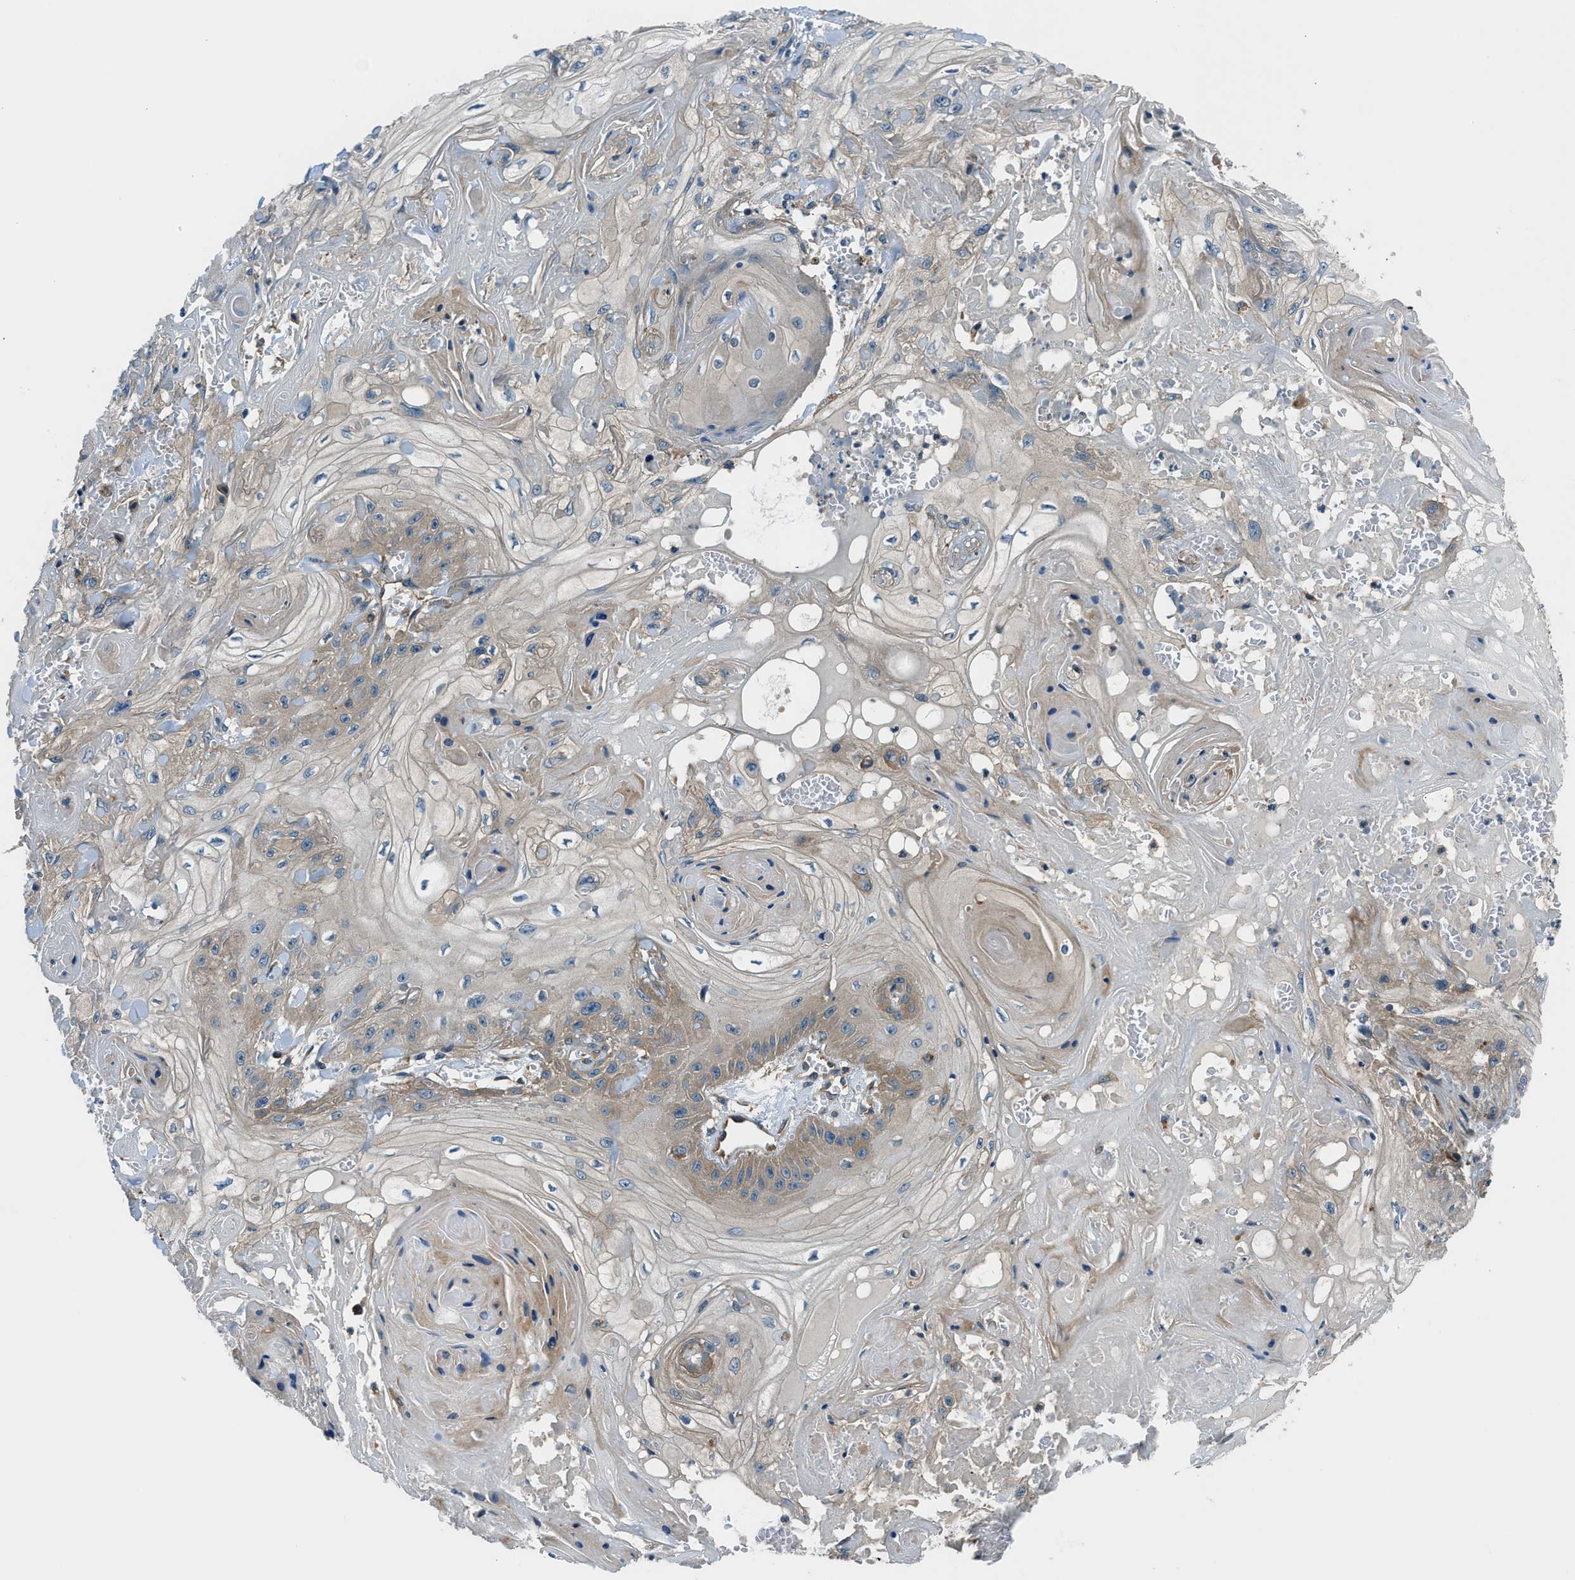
{"staining": {"intensity": "weak", "quantity": ">75%", "location": "cytoplasmic/membranous"}, "tissue": "skin cancer", "cell_type": "Tumor cells", "image_type": "cancer", "snomed": [{"axis": "morphology", "description": "Squamous cell carcinoma, NOS"}, {"axis": "topography", "description": "Skin"}], "caption": "Immunohistochemical staining of skin cancer (squamous cell carcinoma) shows low levels of weak cytoplasmic/membranous protein positivity in about >75% of tumor cells.", "gene": "SLC19A2", "patient": {"sex": "male", "age": 74}}